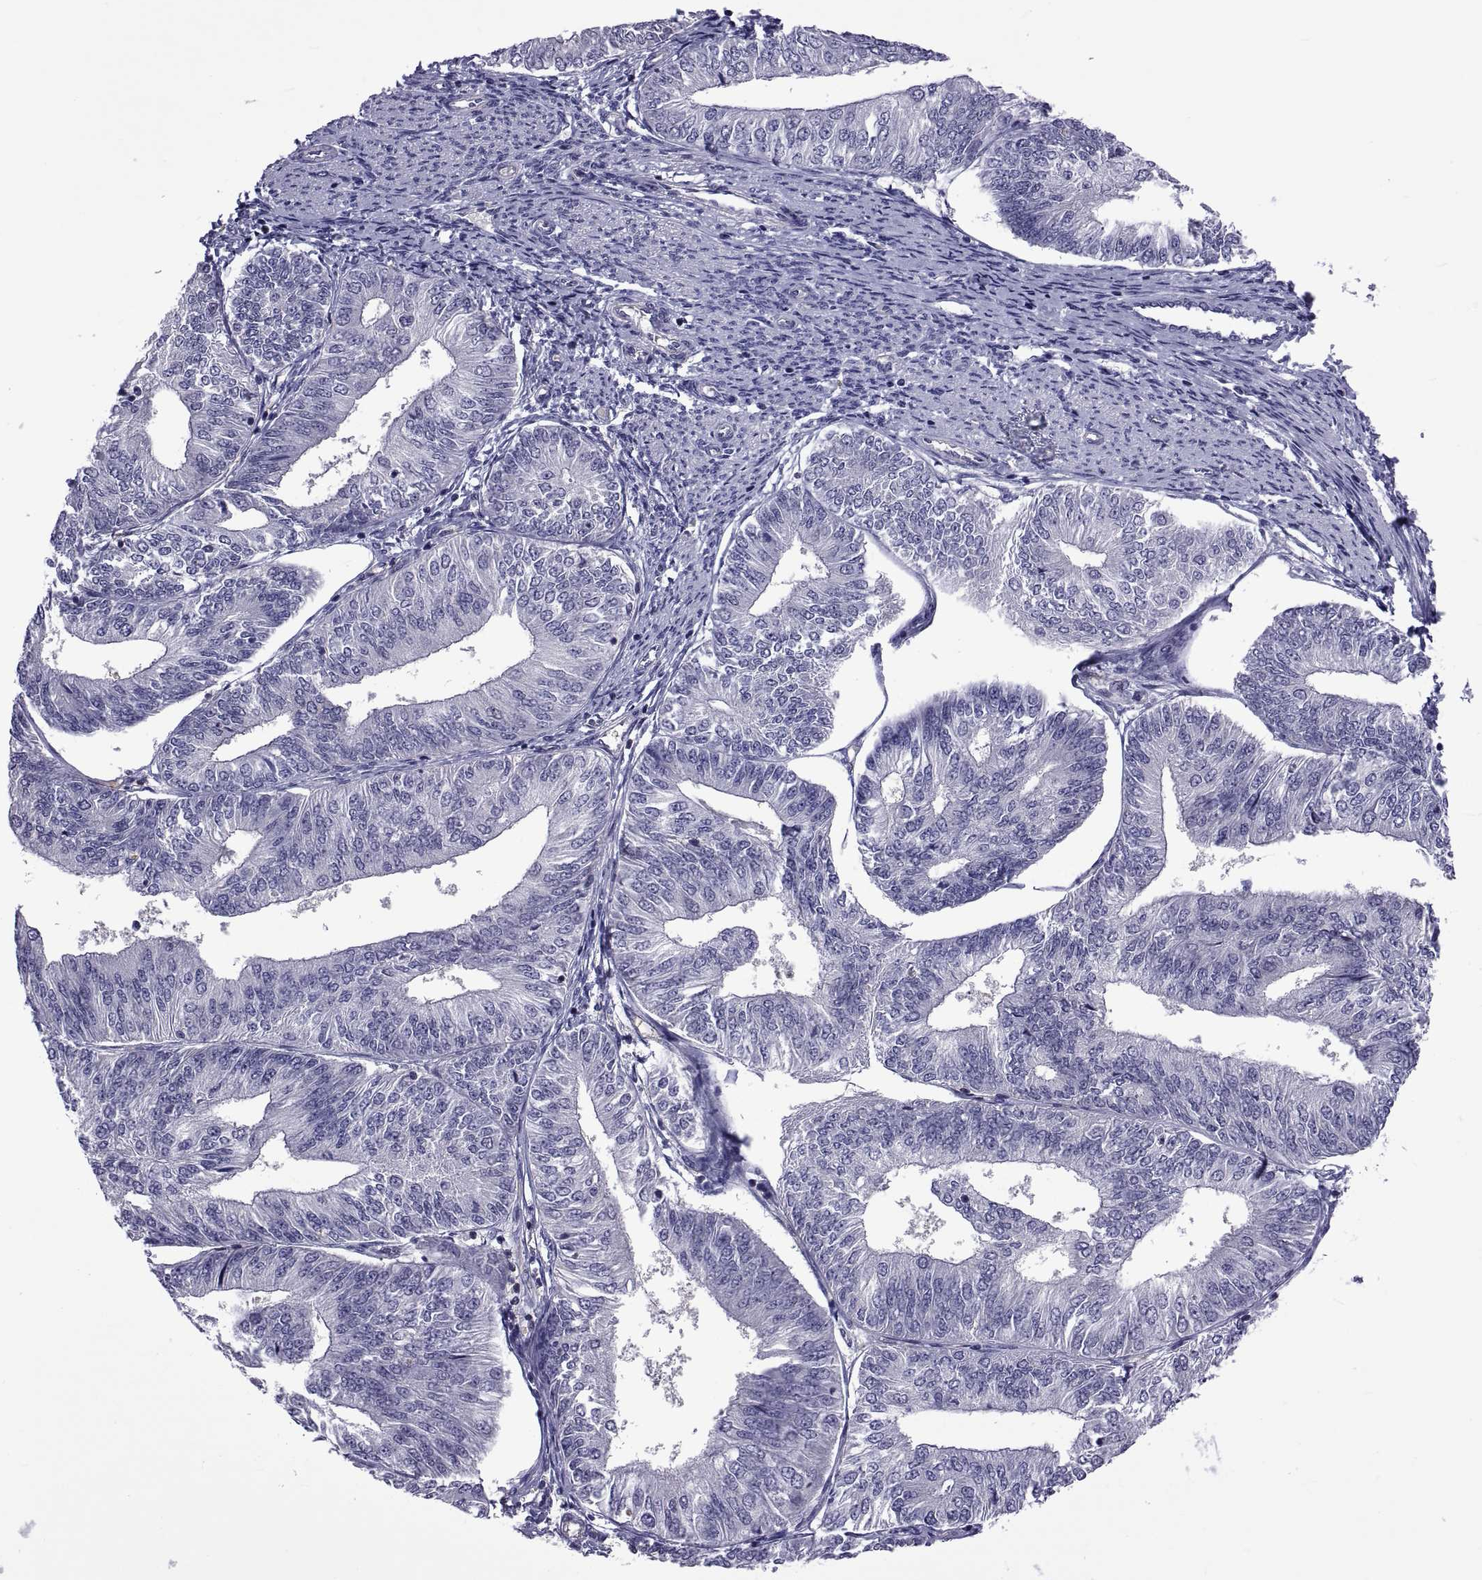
{"staining": {"intensity": "negative", "quantity": "none", "location": "none"}, "tissue": "endometrial cancer", "cell_type": "Tumor cells", "image_type": "cancer", "snomed": [{"axis": "morphology", "description": "Adenocarcinoma, NOS"}, {"axis": "topography", "description": "Endometrium"}], "caption": "The photomicrograph exhibits no staining of tumor cells in adenocarcinoma (endometrial). The staining is performed using DAB (3,3'-diaminobenzidine) brown chromogen with nuclei counter-stained in using hematoxylin.", "gene": "LCN9", "patient": {"sex": "female", "age": 58}}